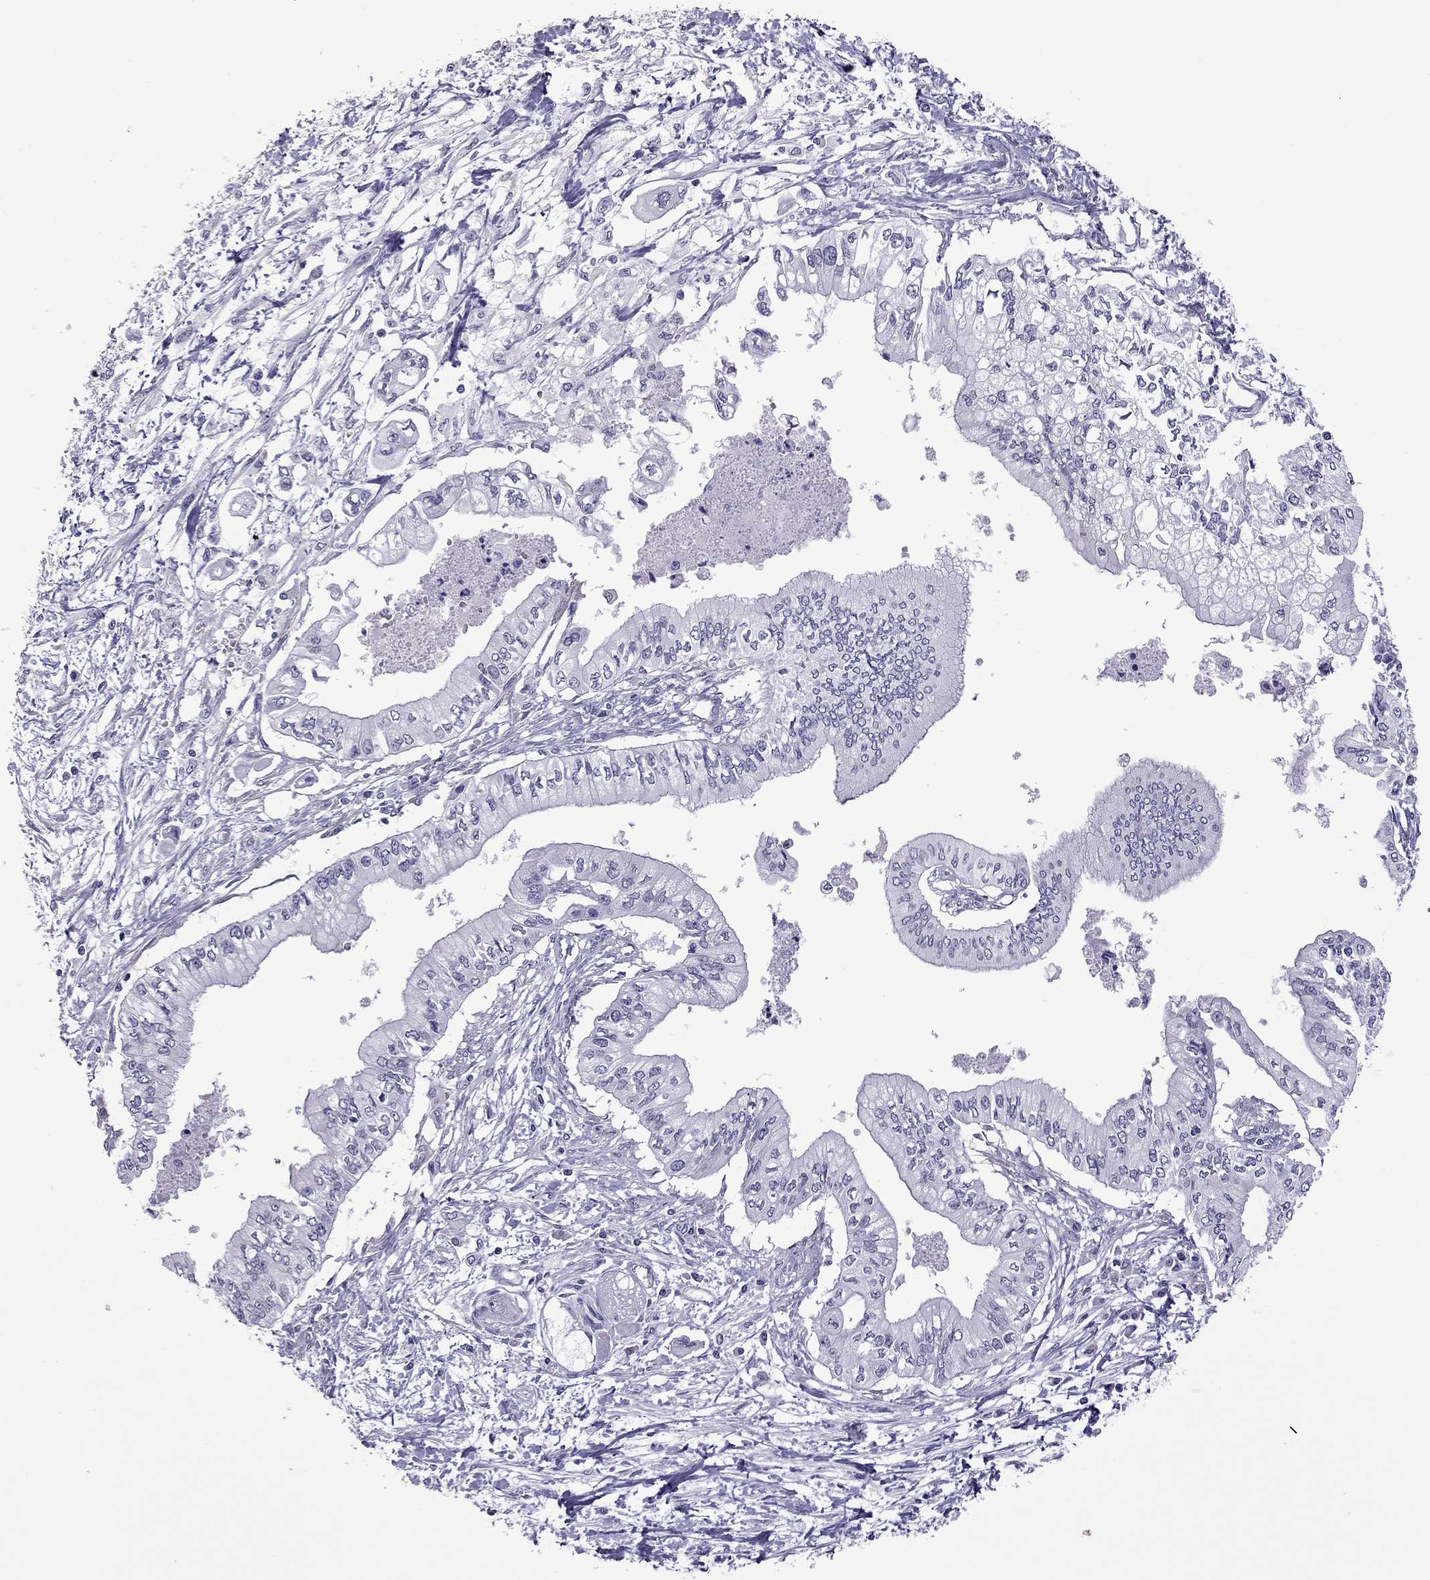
{"staining": {"intensity": "negative", "quantity": "none", "location": "none"}, "tissue": "pancreatic cancer", "cell_type": "Tumor cells", "image_type": "cancer", "snomed": [{"axis": "morphology", "description": "Adenocarcinoma, NOS"}, {"axis": "topography", "description": "Pancreas"}], "caption": "Tumor cells show no significant protein expression in adenocarcinoma (pancreatic).", "gene": "SLC16A8", "patient": {"sex": "female", "age": 61}}